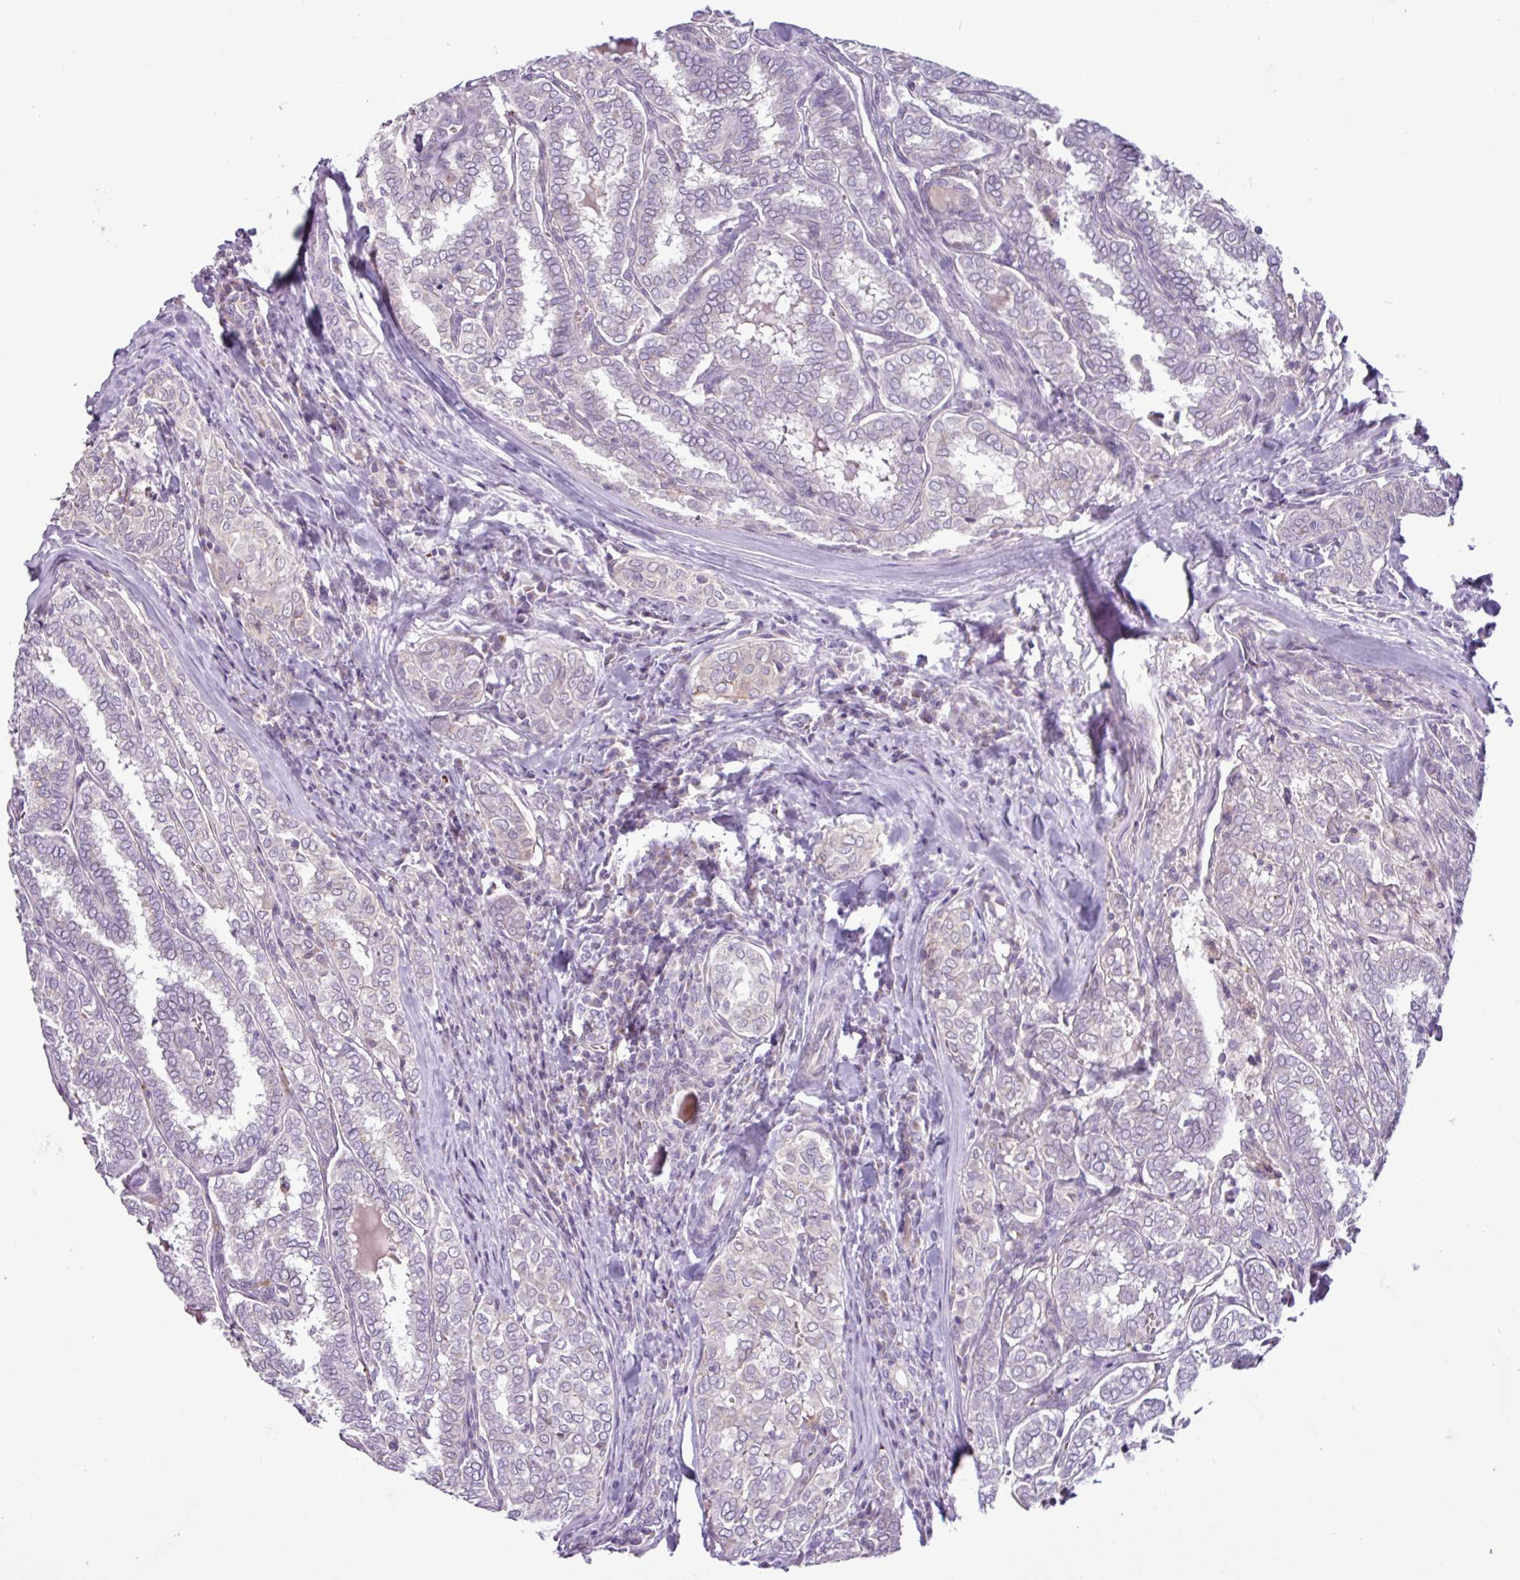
{"staining": {"intensity": "negative", "quantity": "none", "location": "none"}, "tissue": "thyroid cancer", "cell_type": "Tumor cells", "image_type": "cancer", "snomed": [{"axis": "morphology", "description": "Papillary adenocarcinoma, NOS"}, {"axis": "topography", "description": "Thyroid gland"}], "caption": "IHC of thyroid cancer (papillary adenocarcinoma) shows no positivity in tumor cells.", "gene": "C9orf24", "patient": {"sex": "female", "age": 30}}